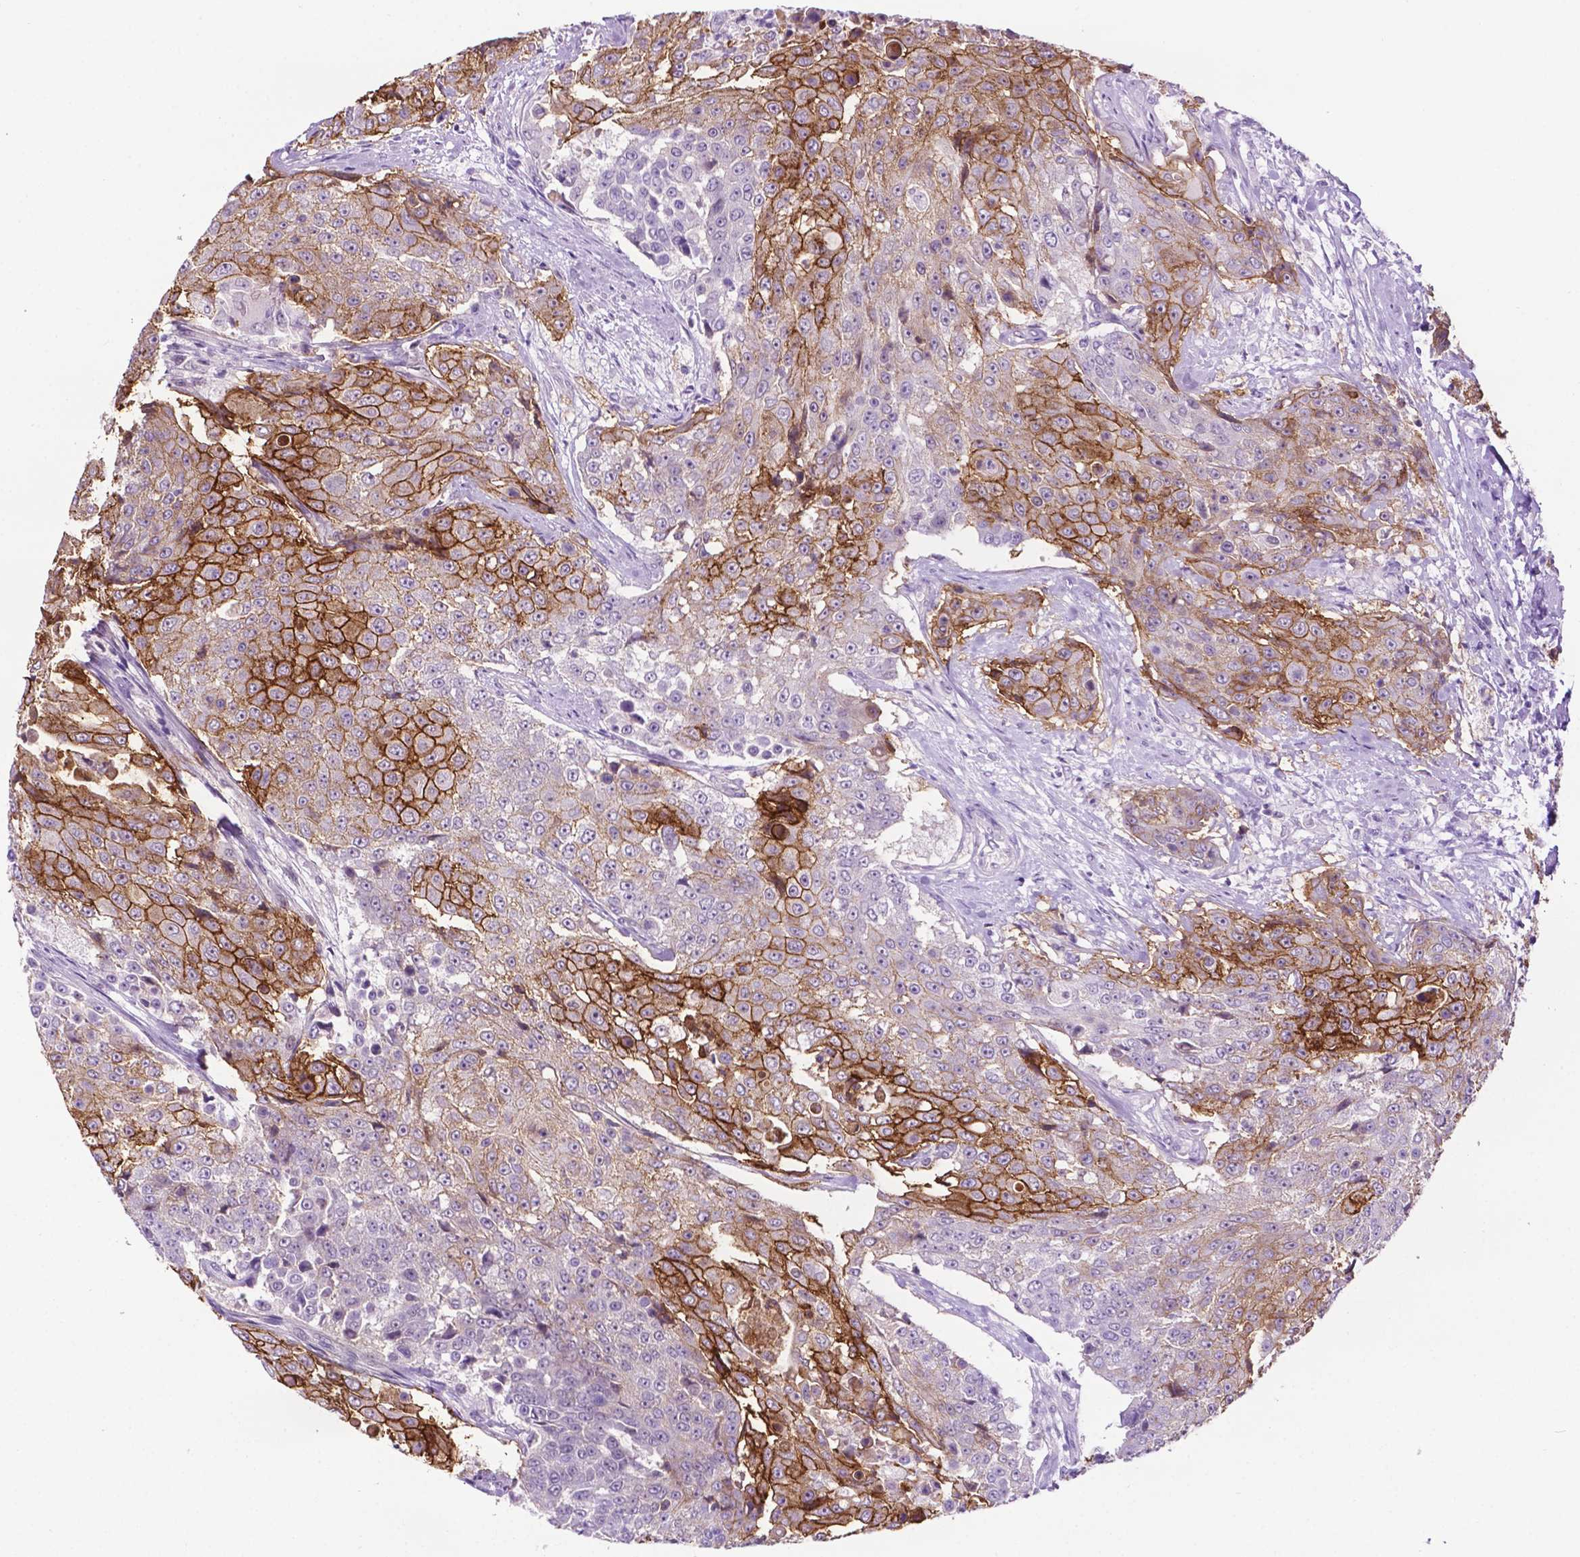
{"staining": {"intensity": "strong", "quantity": "25%-75%", "location": "cytoplasmic/membranous"}, "tissue": "urothelial cancer", "cell_type": "Tumor cells", "image_type": "cancer", "snomed": [{"axis": "morphology", "description": "Urothelial carcinoma, High grade"}, {"axis": "topography", "description": "Urinary bladder"}], "caption": "Protein expression by IHC shows strong cytoplasmic/membranous expression in about 25%-75% of tumor cells in urothelial carcinoma (high-grade). (DAB IHC with brightfield microscopy, high magnification).", "gene": "TACSTD2", "patient": {"sex": "female", "age": 63}}